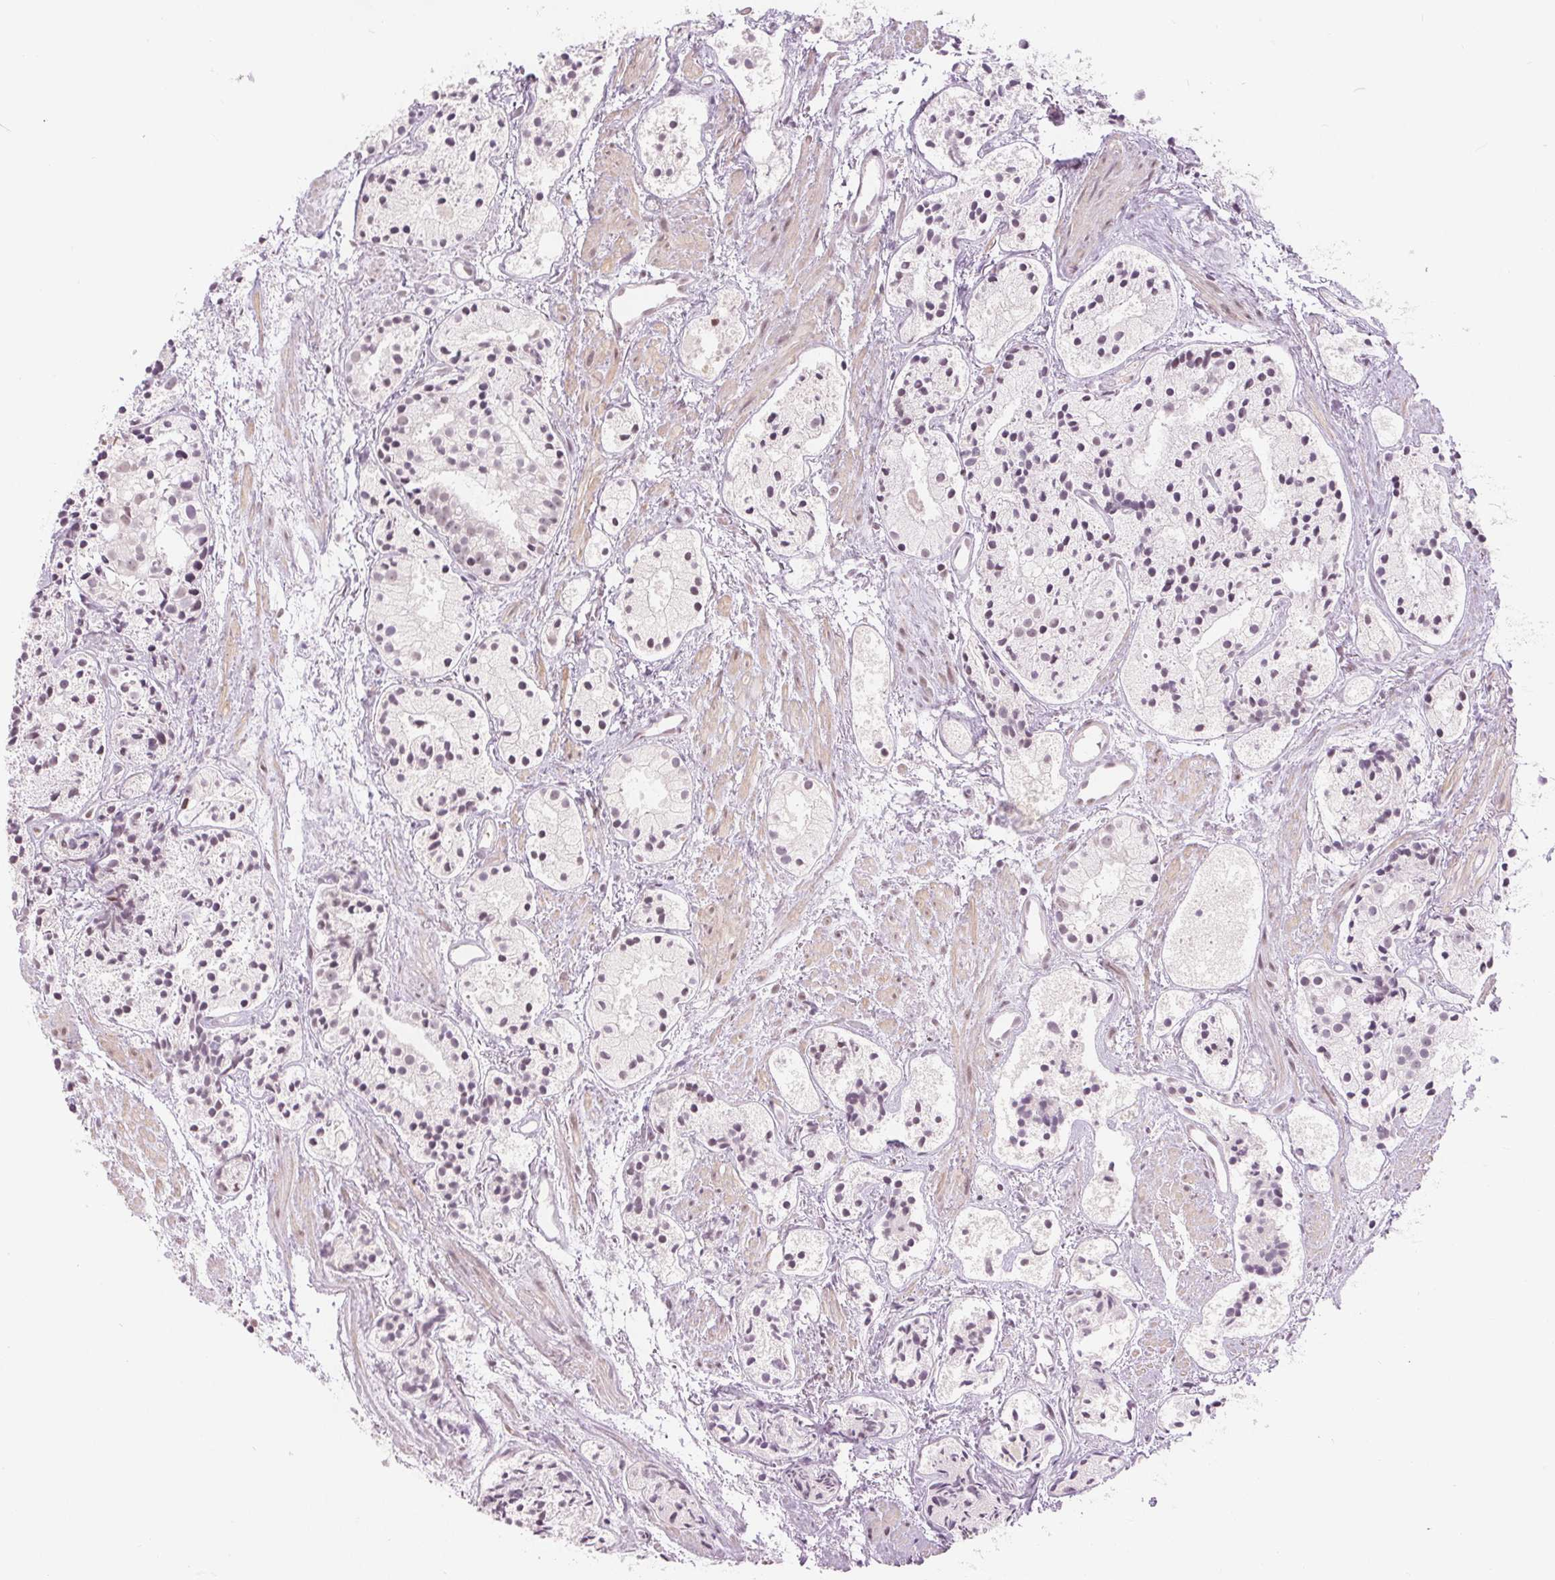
{"staining": {"intensity": "weak", "quantity": "25%-75%", "location": "nuclear"}, "tissue": "prostate cancer", "cell_type": "Tumor cells", "image_type": "cancer", "snomed": [{"axis": "morphology", "description": "Adenocarcinoma, High grade"}, {"axis": "topography", "description": "Prostate"}], "caption": "A photomicrograph of human prostate cancer stained for a protein shows weak nuclear brown staining in tumor cells.", "gene": "DEK", "patient": {"sex": "male", "age": 85}}